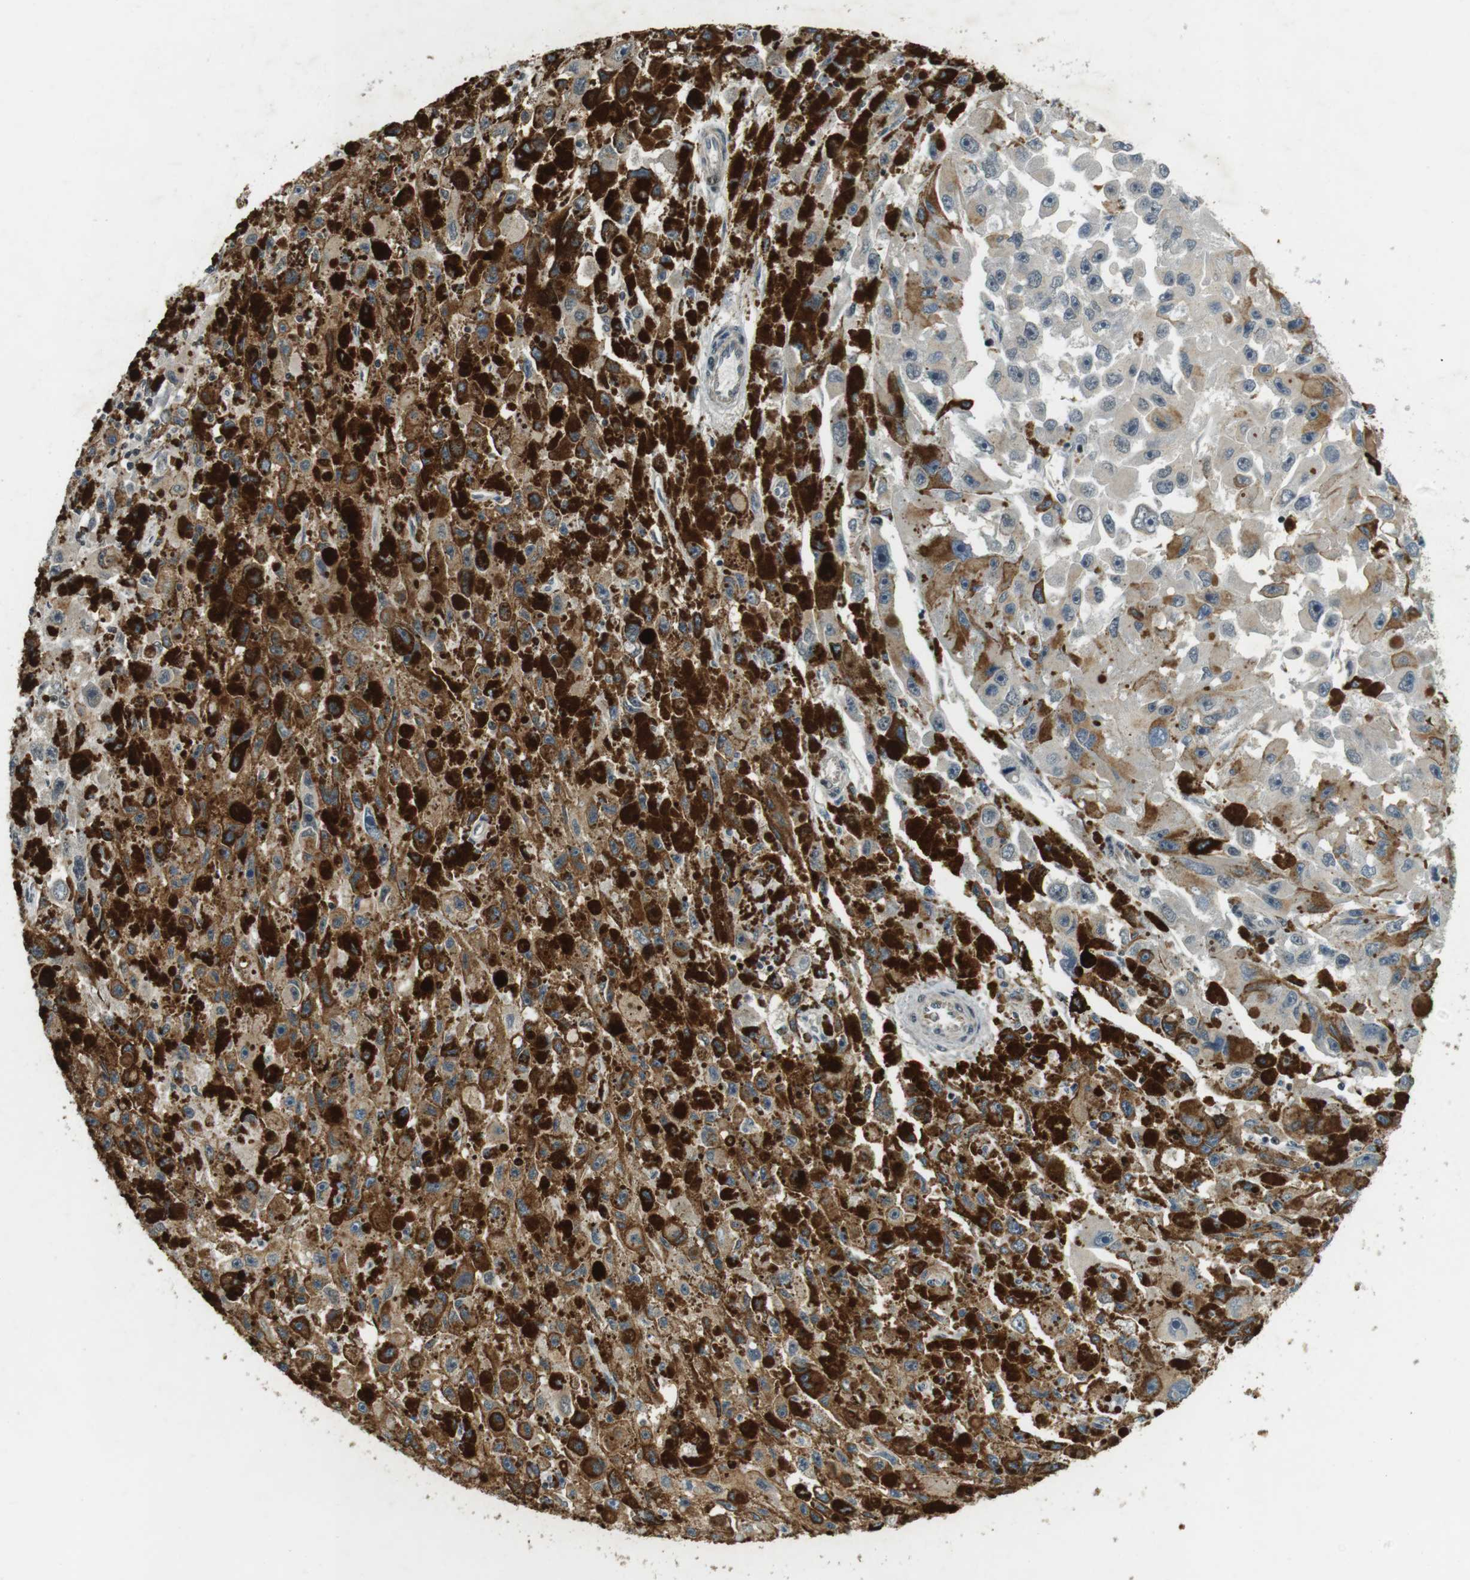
{"staining": {"intensity": "moderate", "quantity": "<25%", "location": "cytoplasmic/membranous"}, "tissue": "melanoma", "cell_type": "Tumor cells", "image_type": "cancer", "snomed": [{"axis": "morphology", "description": "Malignant melanoma, NOS"}, {"axis": "topography", "description": "Skin"}], "caption": "Moderate cytoplasmic/membranous positivity is seen in approximately <25% of tumor cells in malignant melanoma.", "gene": "BRD4", "patient": {"sex": "female", "age": 104}}